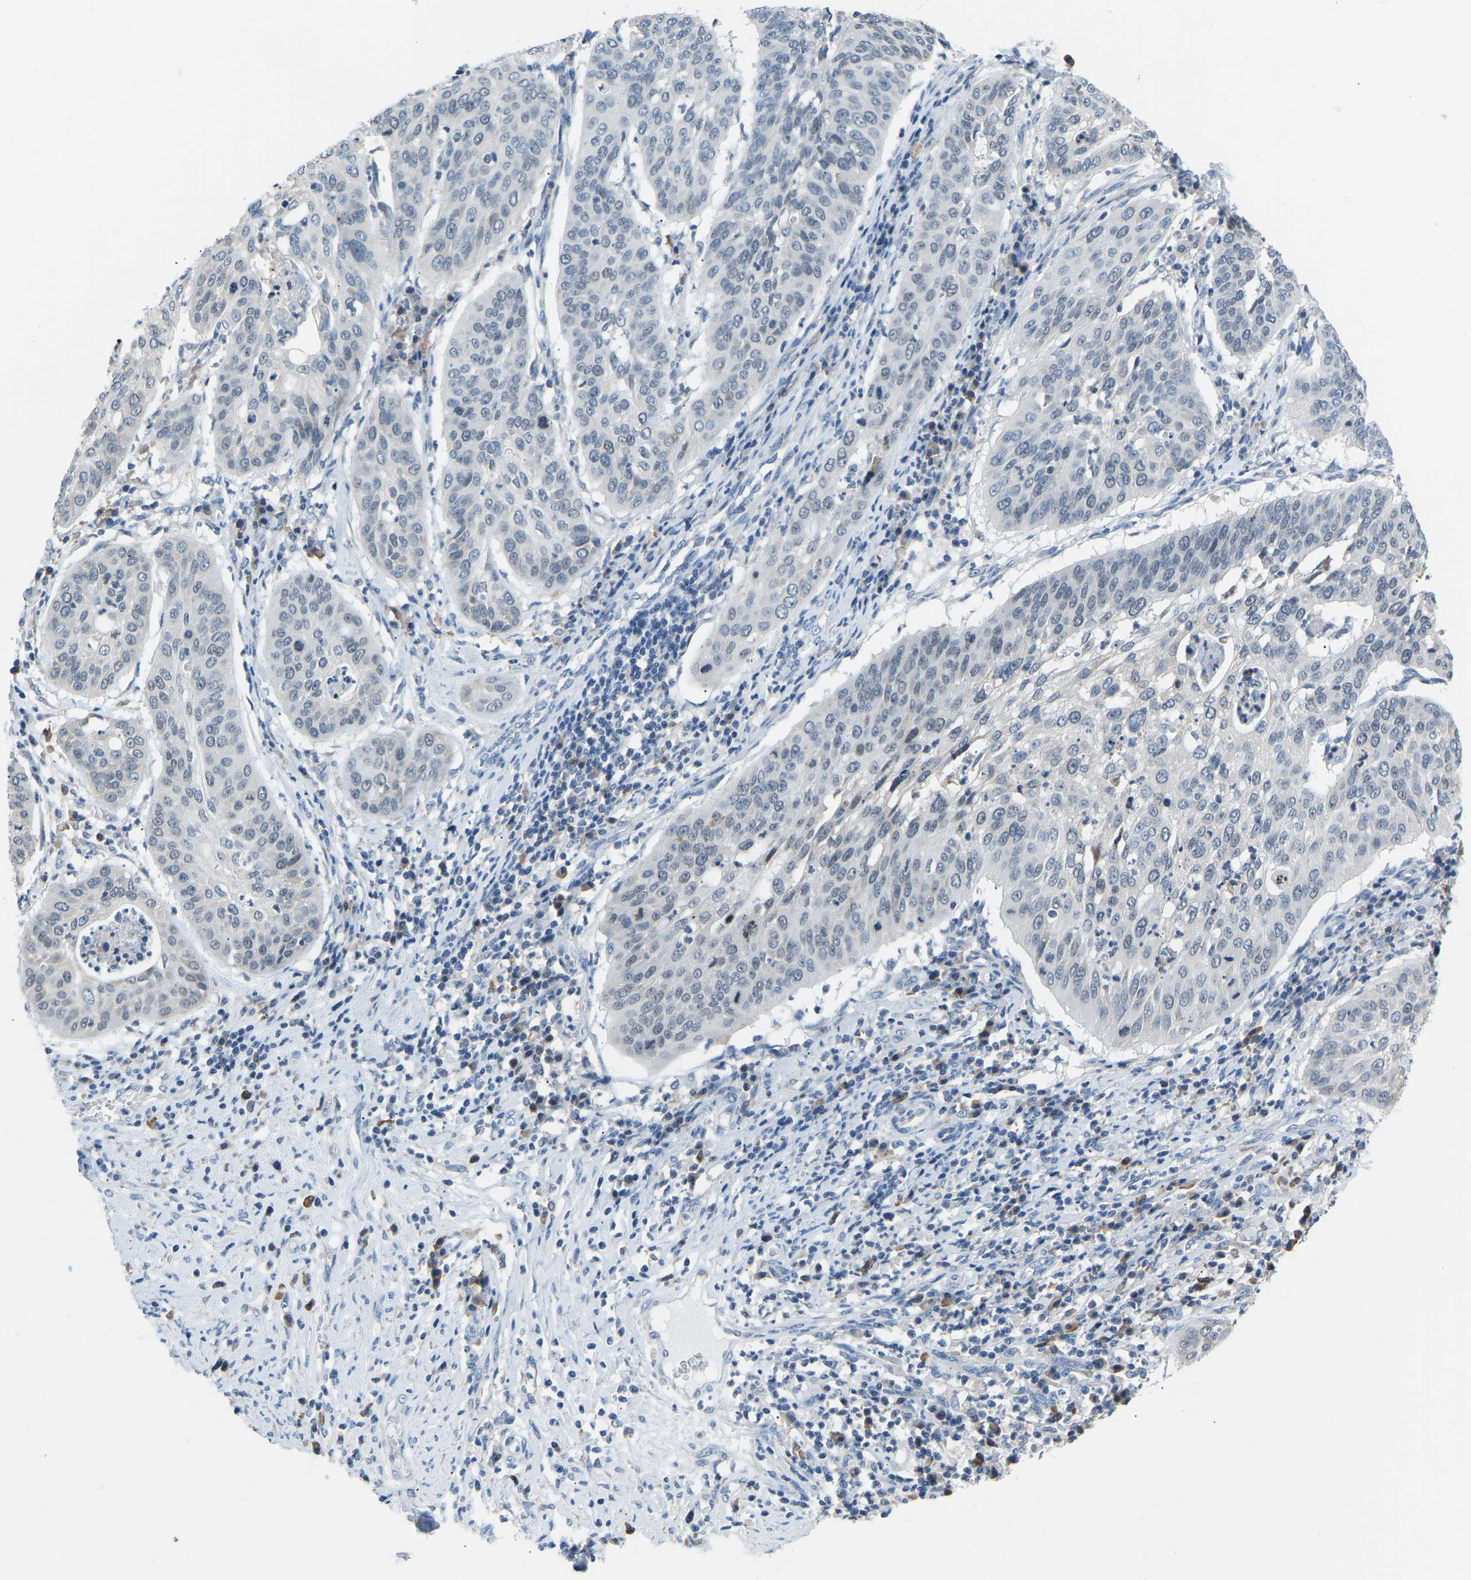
{"staining": {"intensity": "negative", "quantity": "none", "location": "none"}, "tissue": "cervical cancer", "cell_type": "Tumor cells", "image_type": "cancer", "snomed": [{"axis": "morphology", "description": "Normal tissue, NOS"}, {"axis": "morphology", "description": "Squamous cell carcinoma, NOS"}, {"axis": "topography", "description": "Cervix"}], "caption": "Immunohistochemistry (IHC) image of neoplastic tissue: human cervical cancer stained with DAB reveals no significant protein expression in tumor cells. (DAB (3,3'-diaminobenzidine) immunohistochemistry visualized using brightfield microscopy, high magnification).", "gene": "VRK1", "patient": {"sex": "female", "age": 39}}